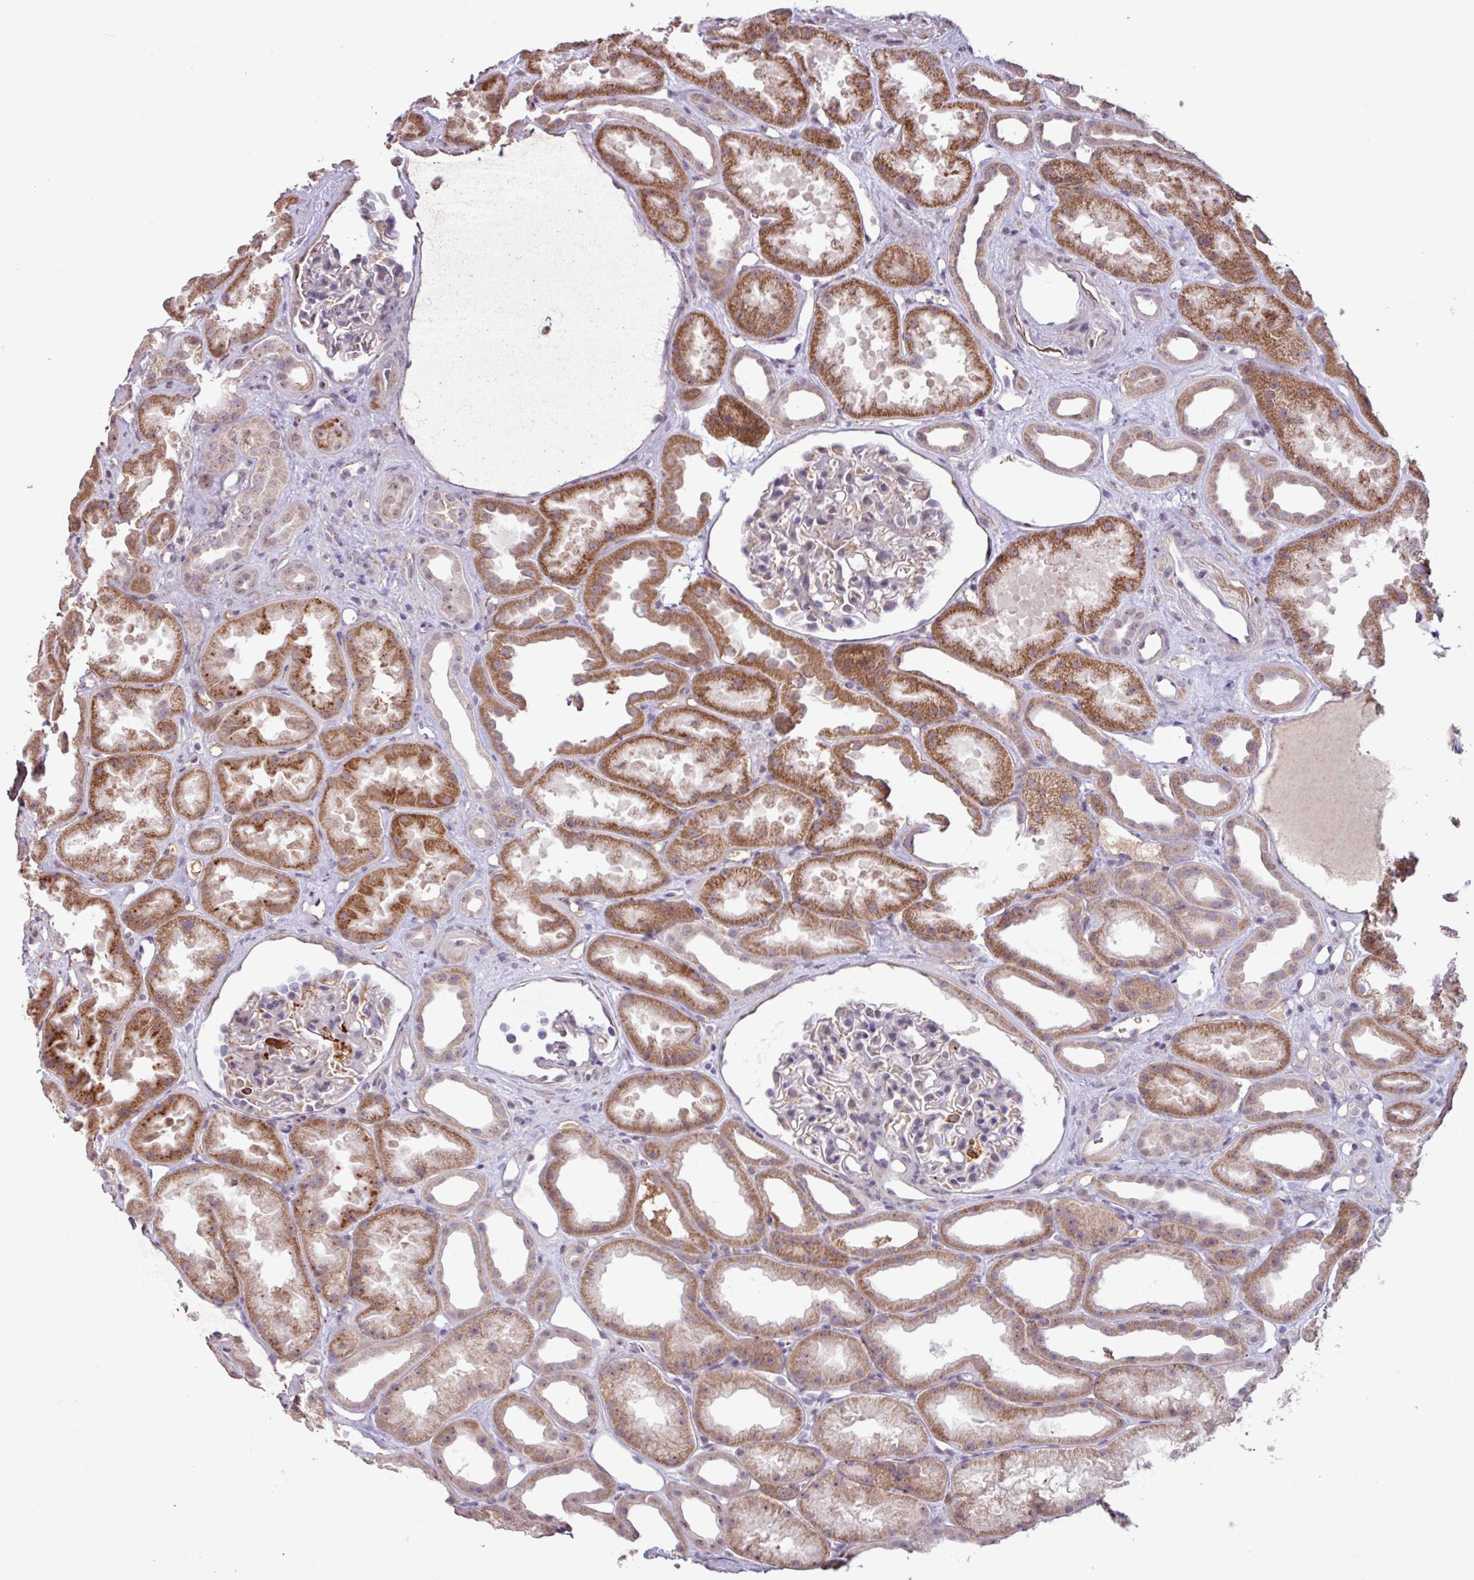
{"staining": {"intensity": "negative", "quantity": "none", "location": "none"}, "tissue": "kidney", "cell_type": "Cells in glomeruli", "image_type": "normal", "snomed": [{"axis": "morphology", "description": "Normal tissue, NOS"}, {"axis": "topography", "description": "Kidney"}], "caption": "Normal kidney was stained to show a protein in brown. There is no significant staining in cells in glomeruli.", "gene": "L3MBTL3", "patient": {"sex": "male", "age": 61}}